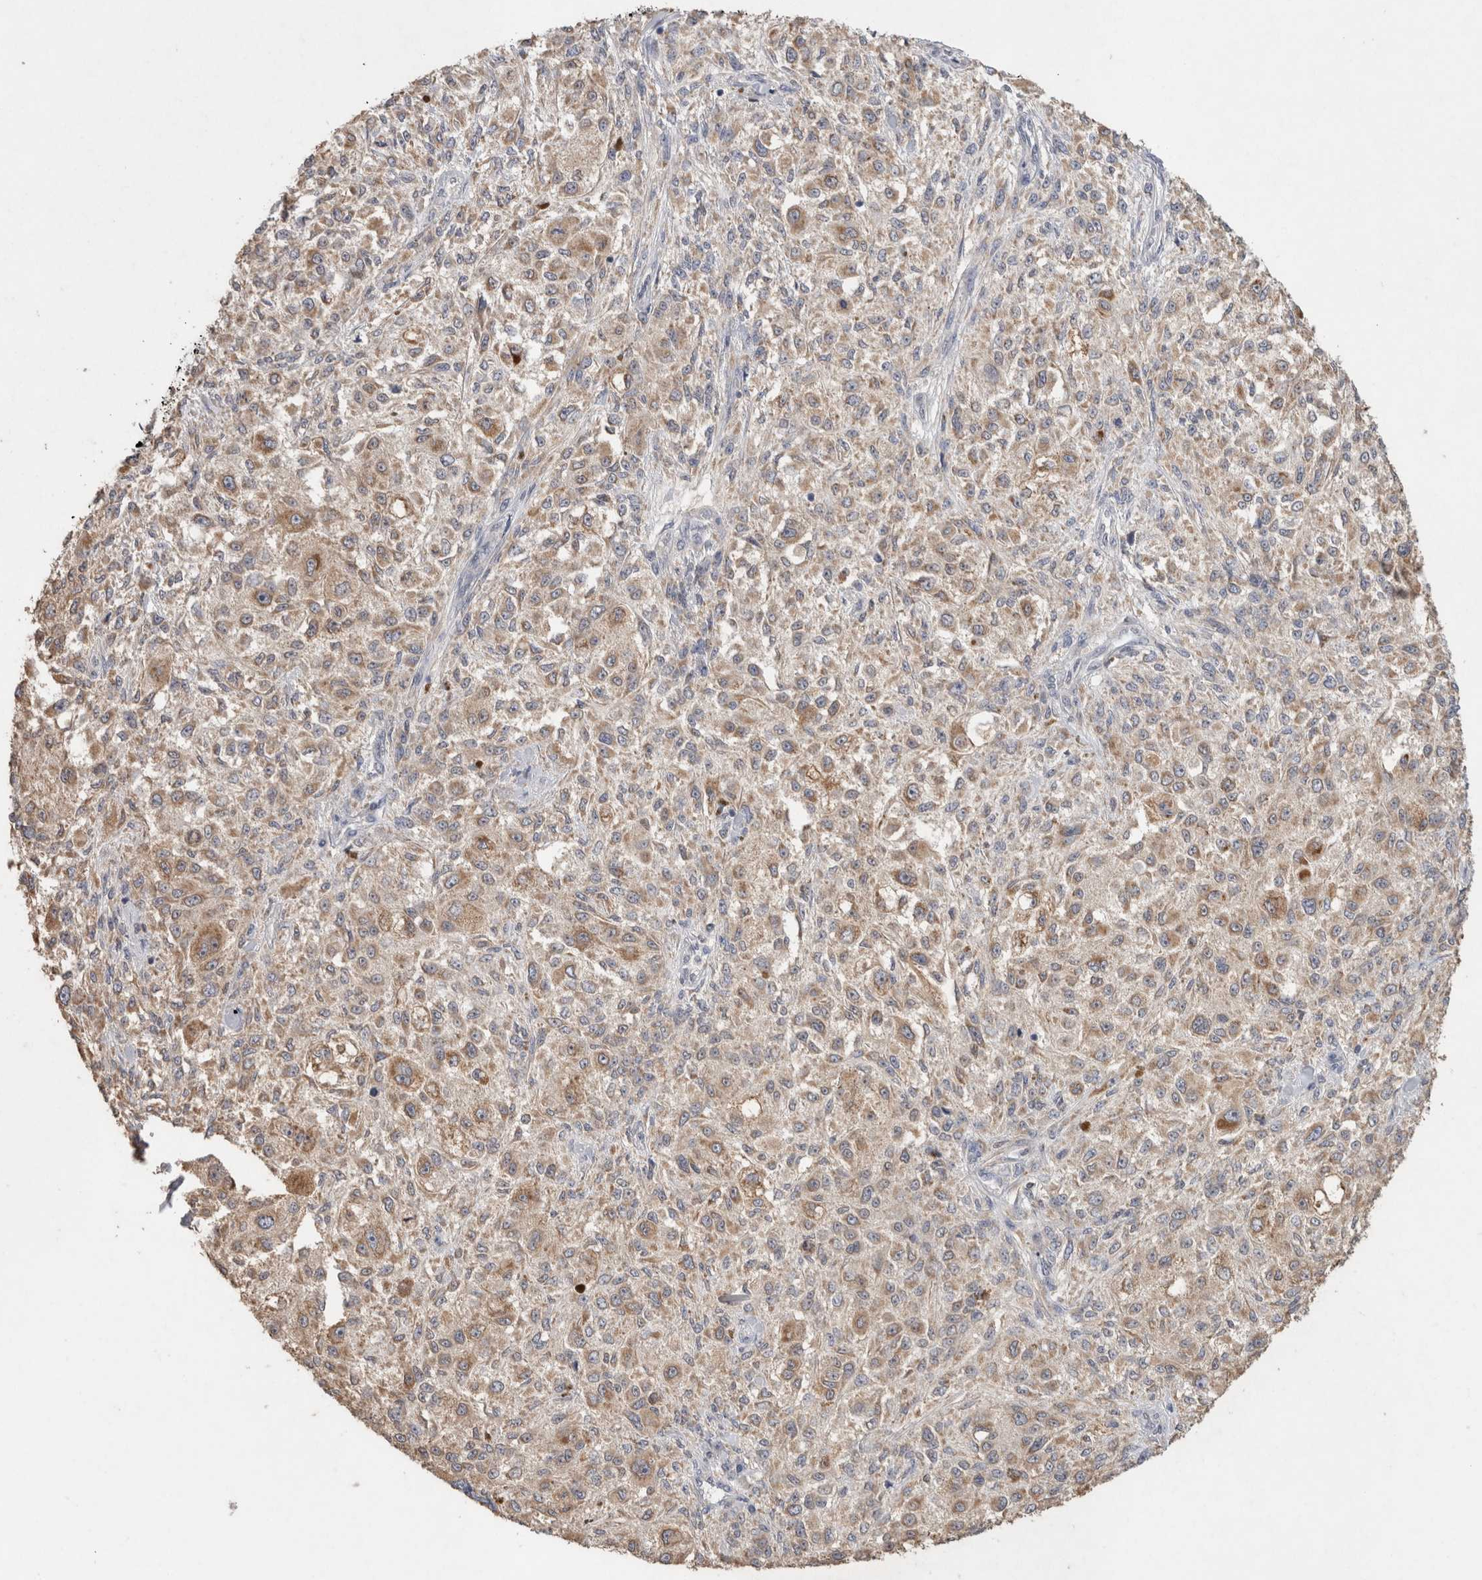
{"staining": {"intensity": "moderate", "quantity": ">75%", "location": "cytoplasmic/membranous"}, "tissue": "melanoma", "cell_type": "Tumor cells", "image_type": "cancer", "snomed": [{"axis": "morphology", "description": "Necrosis, NOS"}, {"axis": "morphology", "description": "Malignant melanoma, NOS"}, {"axis": "topography", "description": "Skin"}], "caption": "Tumor cells demonstrate medium levels of moderate cytoplasmic/membranous positivity in approximately >75% of cells in melanoma. (DAB (3,3'-diaminobenzidine) IHC, brown staining for protein, blue staining for nuclei).", "gene": "RAB14", "patient": {"sex": "female", "age": 87}}